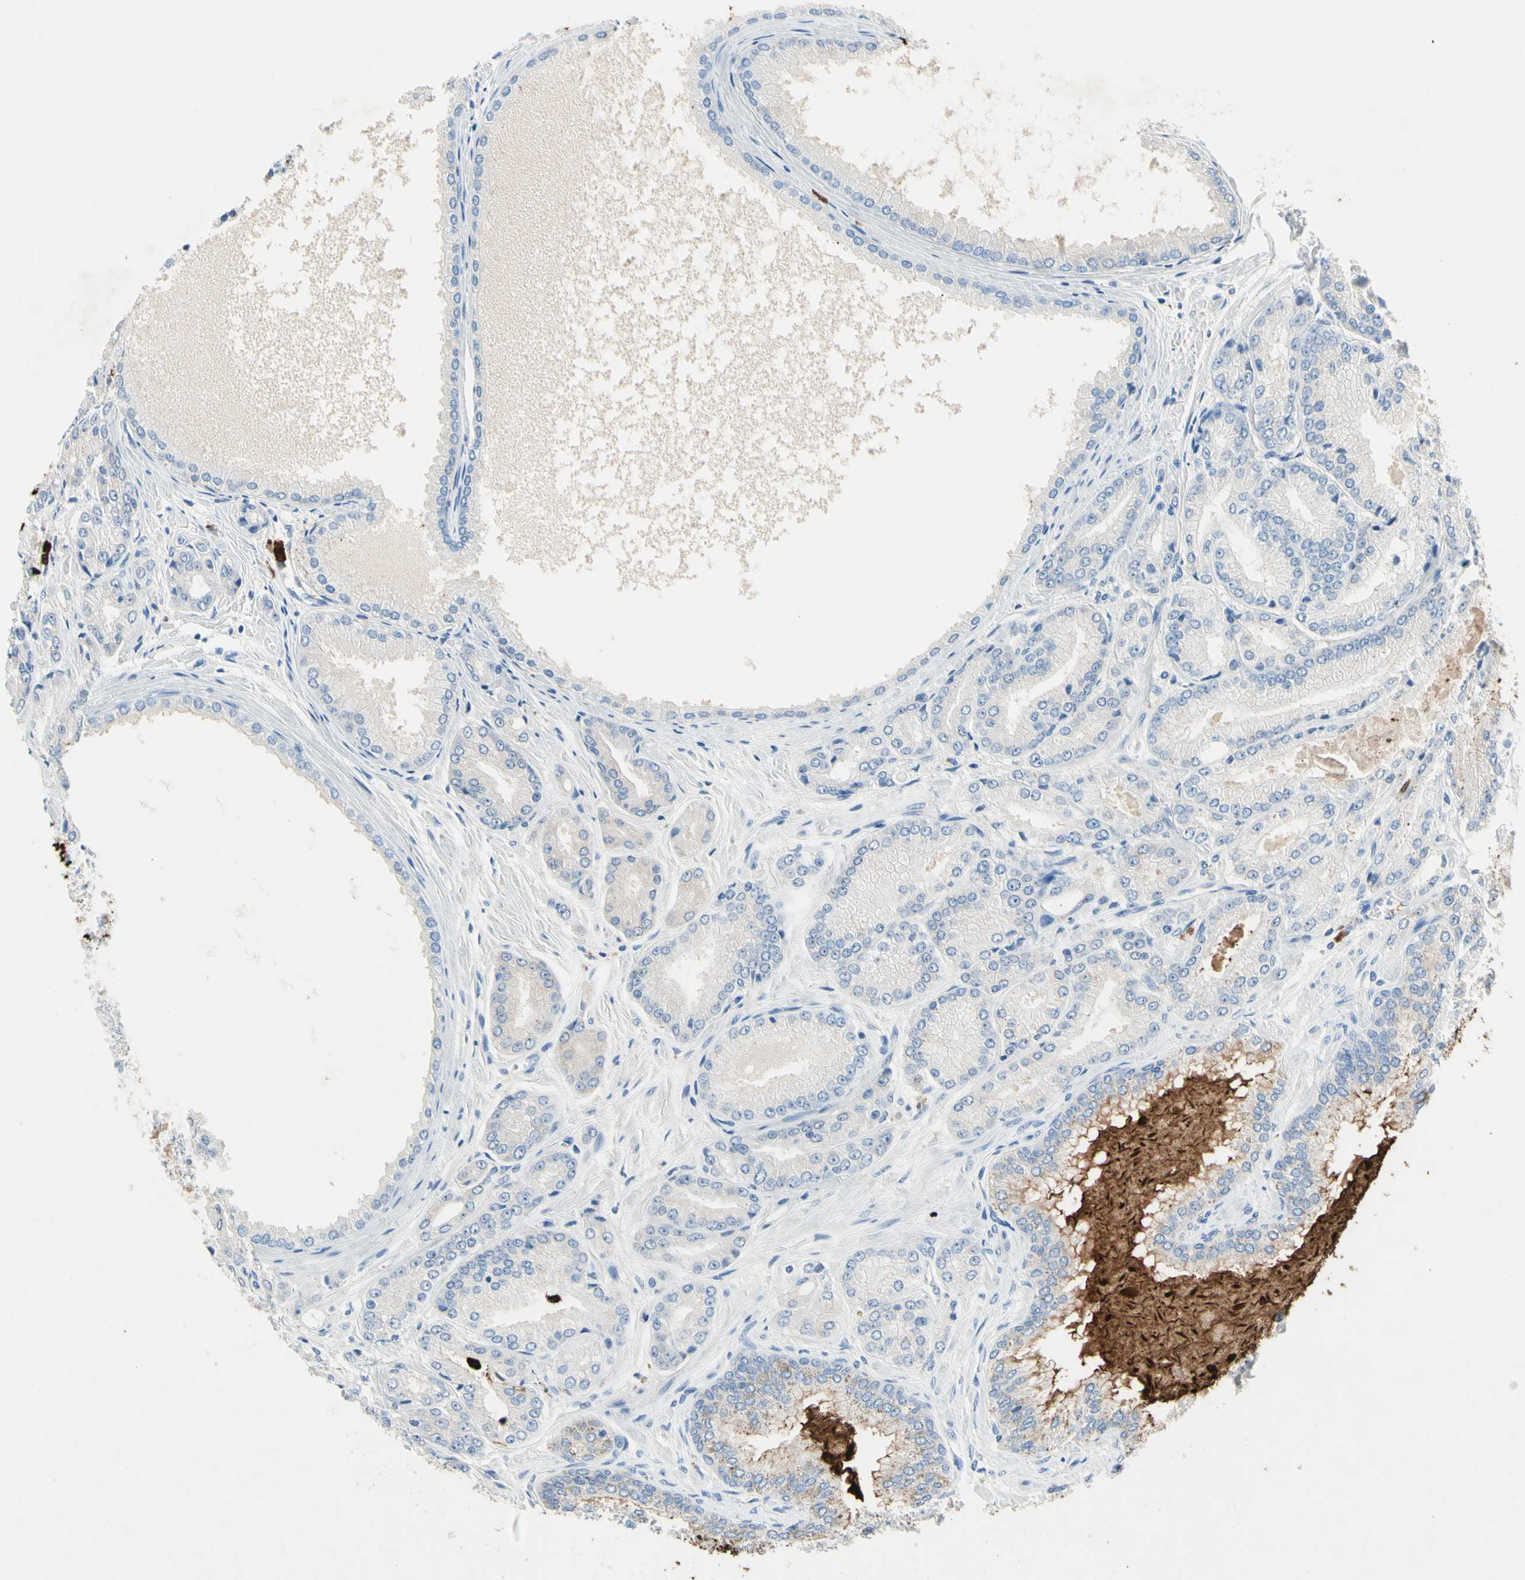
{"staining": {"intensity": "negative", "quantity": "none", "location": "none"}, "tissue": "prostate cancer", "cell_type": "Tumor cells", "image_type": "cancer", "snomed": [{"axis": "morphology", "description": "Adenocarcinoma, High grade"}, {"axis": "topography", "description": "Prostate"}], "caption": "A histopathology image of human prostate cancer (high-grade adenocarcinoma) is negative for staining in tumor cells.", "gene": "NFKBIZ", "patient": {"sex": "male", "age": 59}}